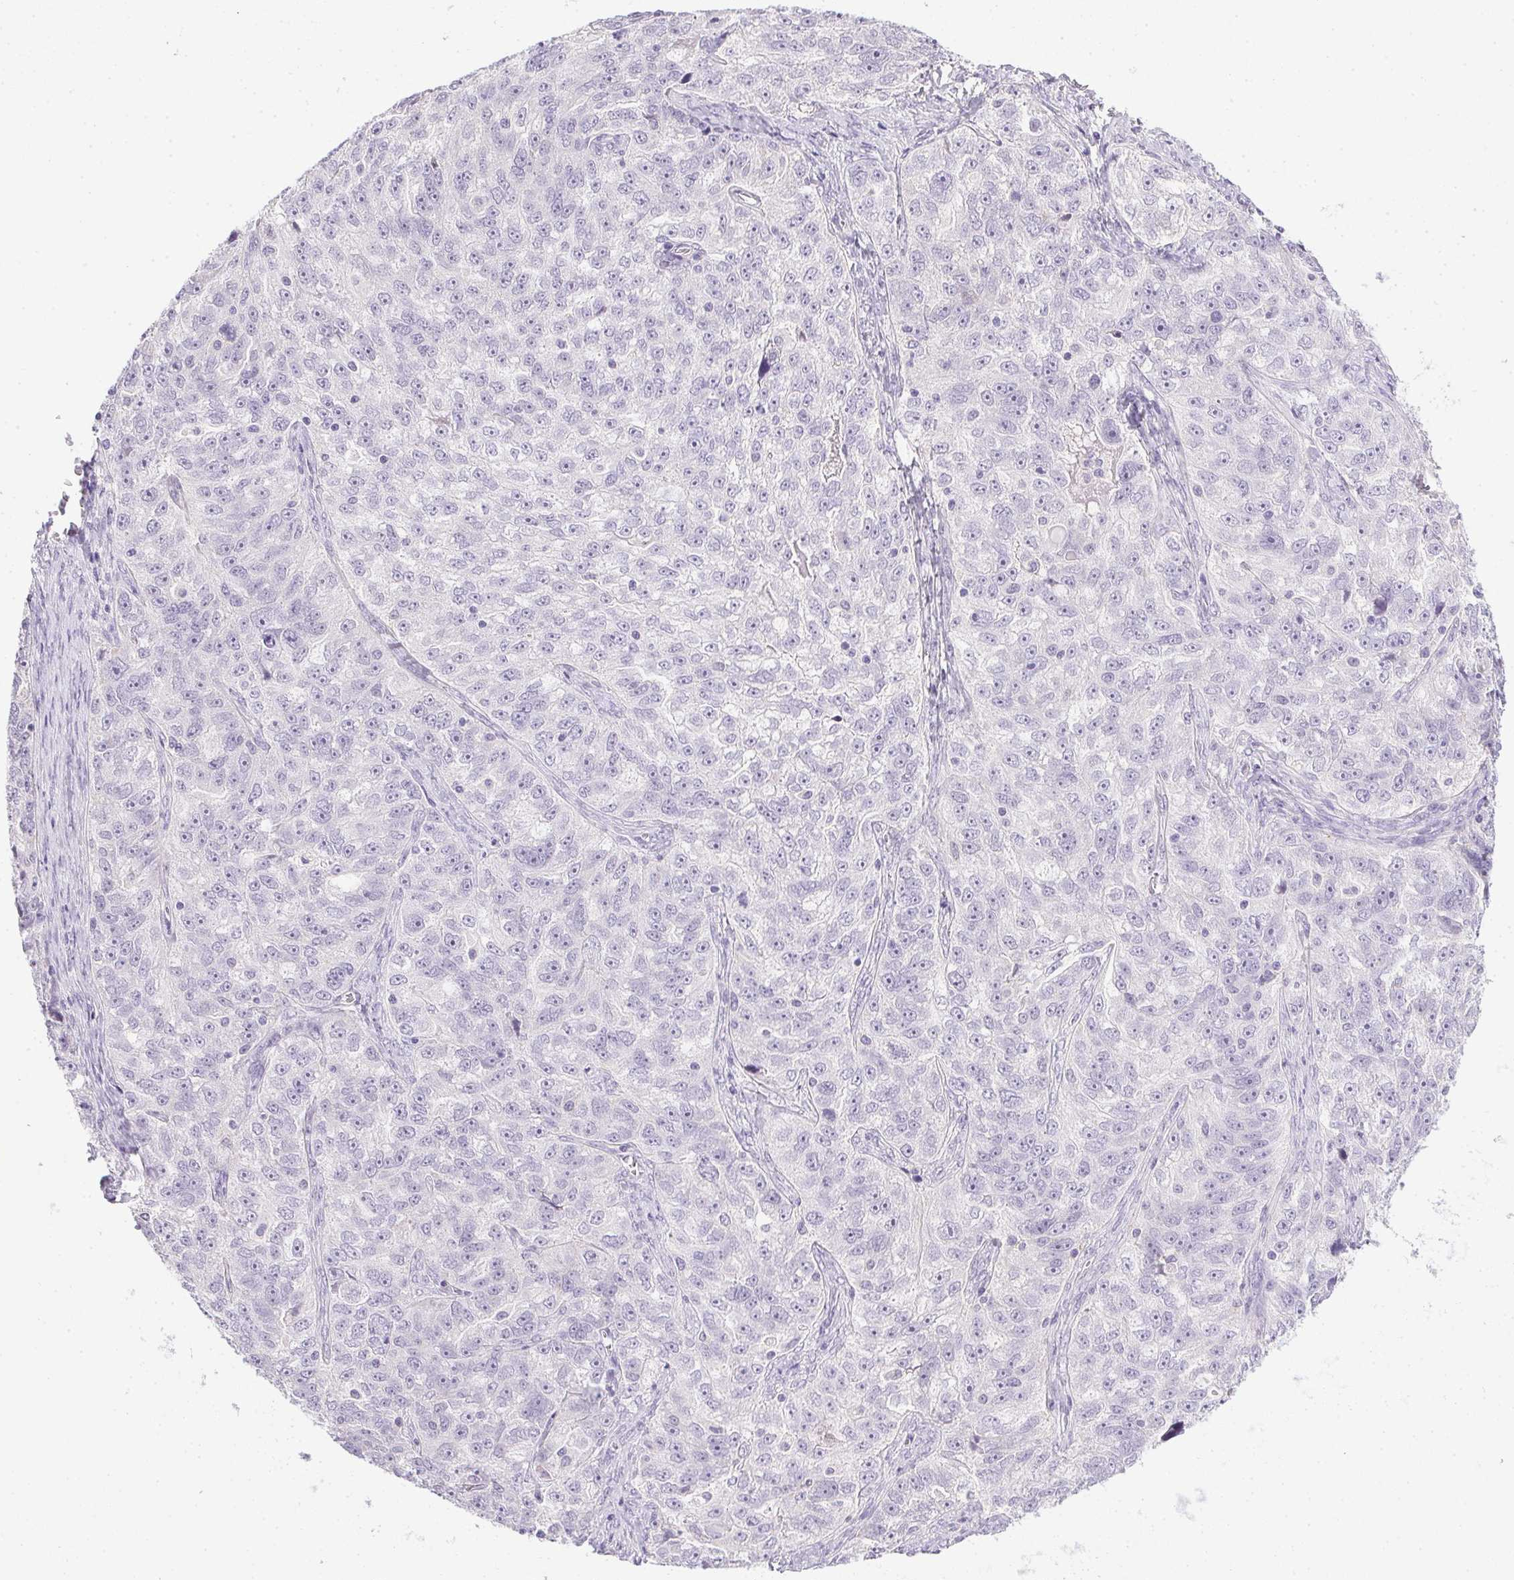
{"staining": {"intensity": "negative", "quantity": "none", "location": "none"}, "tissue": "ovarian cancer", "cell_type": "Tumor cells", "image_type": "cancer", "snomed": [{"axis": "morphology", "description": "Cystadenocarcinoma, serous, NOS"}, {"axis": "topography", "description": "Ovary"}], "caption": "Protein analysis of serous cystadenocarcinoma (ovarian) exhibits no significant positivity in tumor cells.", "gene": "PRL", "patient": {"sex": "female", "age": 51}}